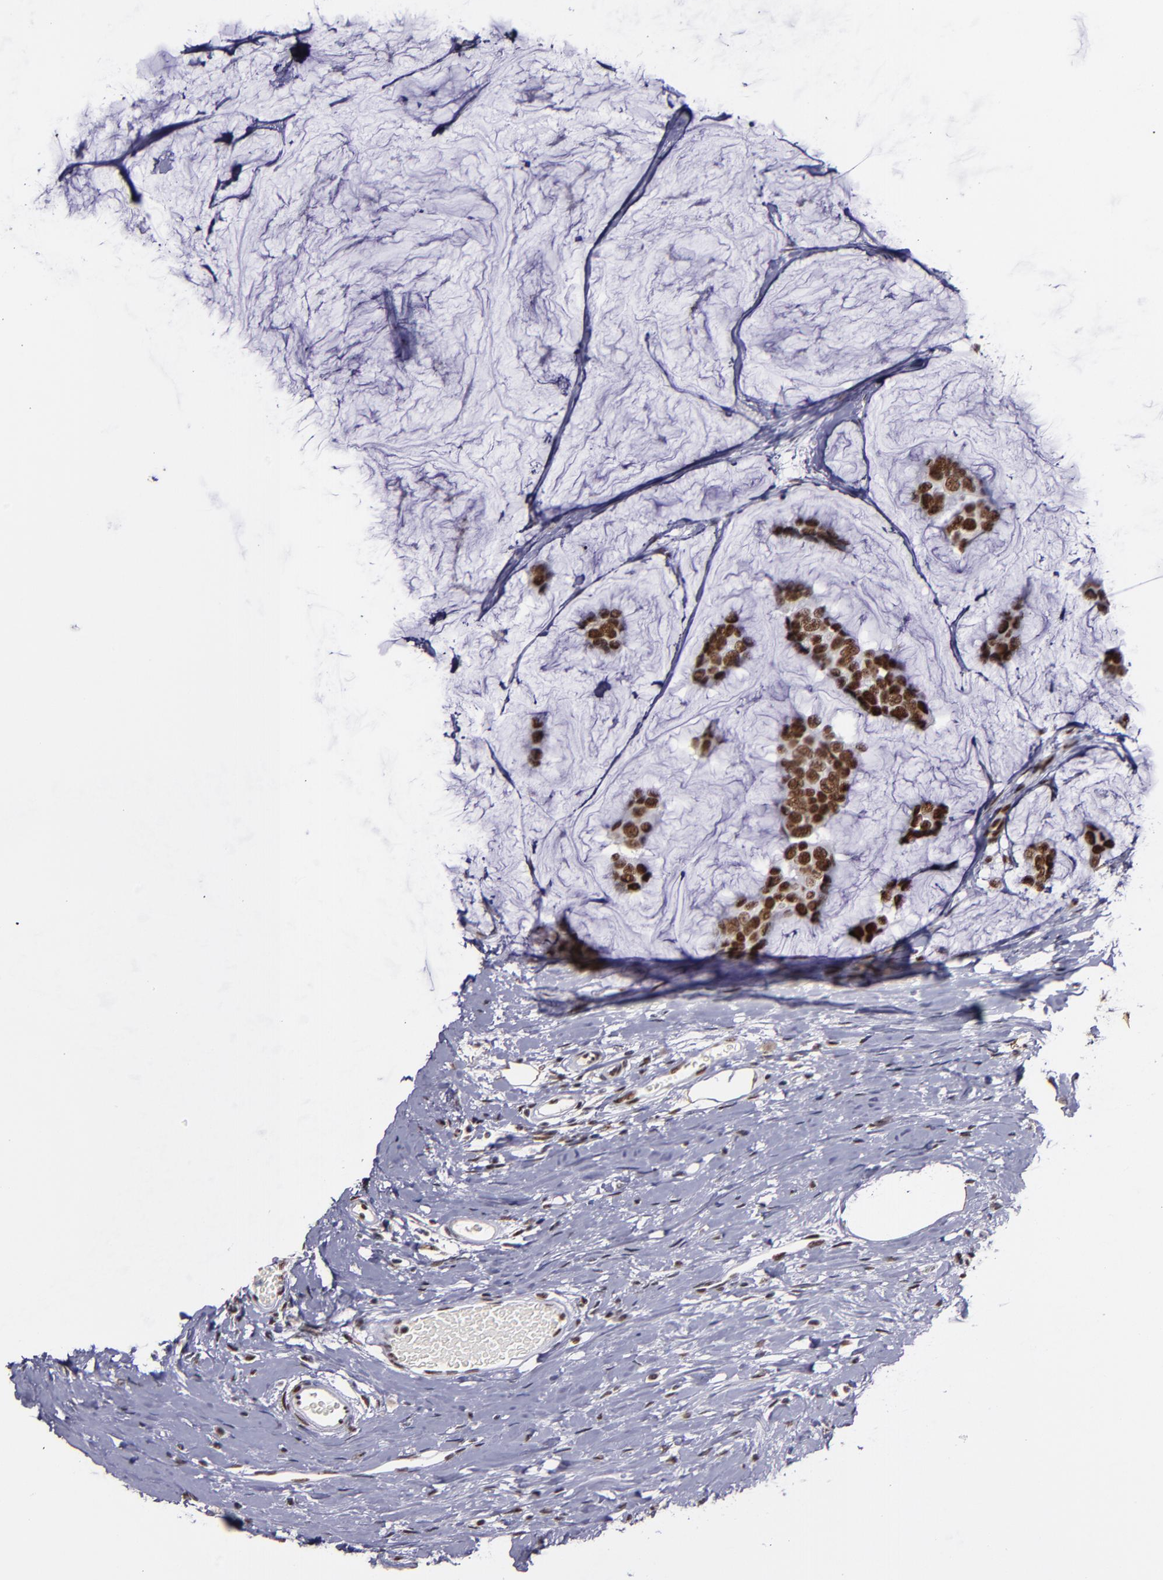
{"staining": {"intensity": "strong", "quantity": ">75%", "location": "nuclear"}, "tissue": "breast cancer", "cell_type": "Tumor cells", "image_type": "cancer", "snomed": [{"axis": "morphology", "description": "Normal tissue, NOS"}, {"axis": "morphology", "description": "Duct carcinoma"}, {"axis": "topography", "description": "Breast"}], "caption": "Protein staining of breast infiltrating ductal carcinoma tissue displays strong nuclear expression in approximately >75% of tumor cells. The staining is performed using DAB brown chromogen to label protein expression. The nuclei are counter-stained blue using hematoxylin.", "gene": "PPP4R3A", "patient": {"sex": "female", "age": 50}}